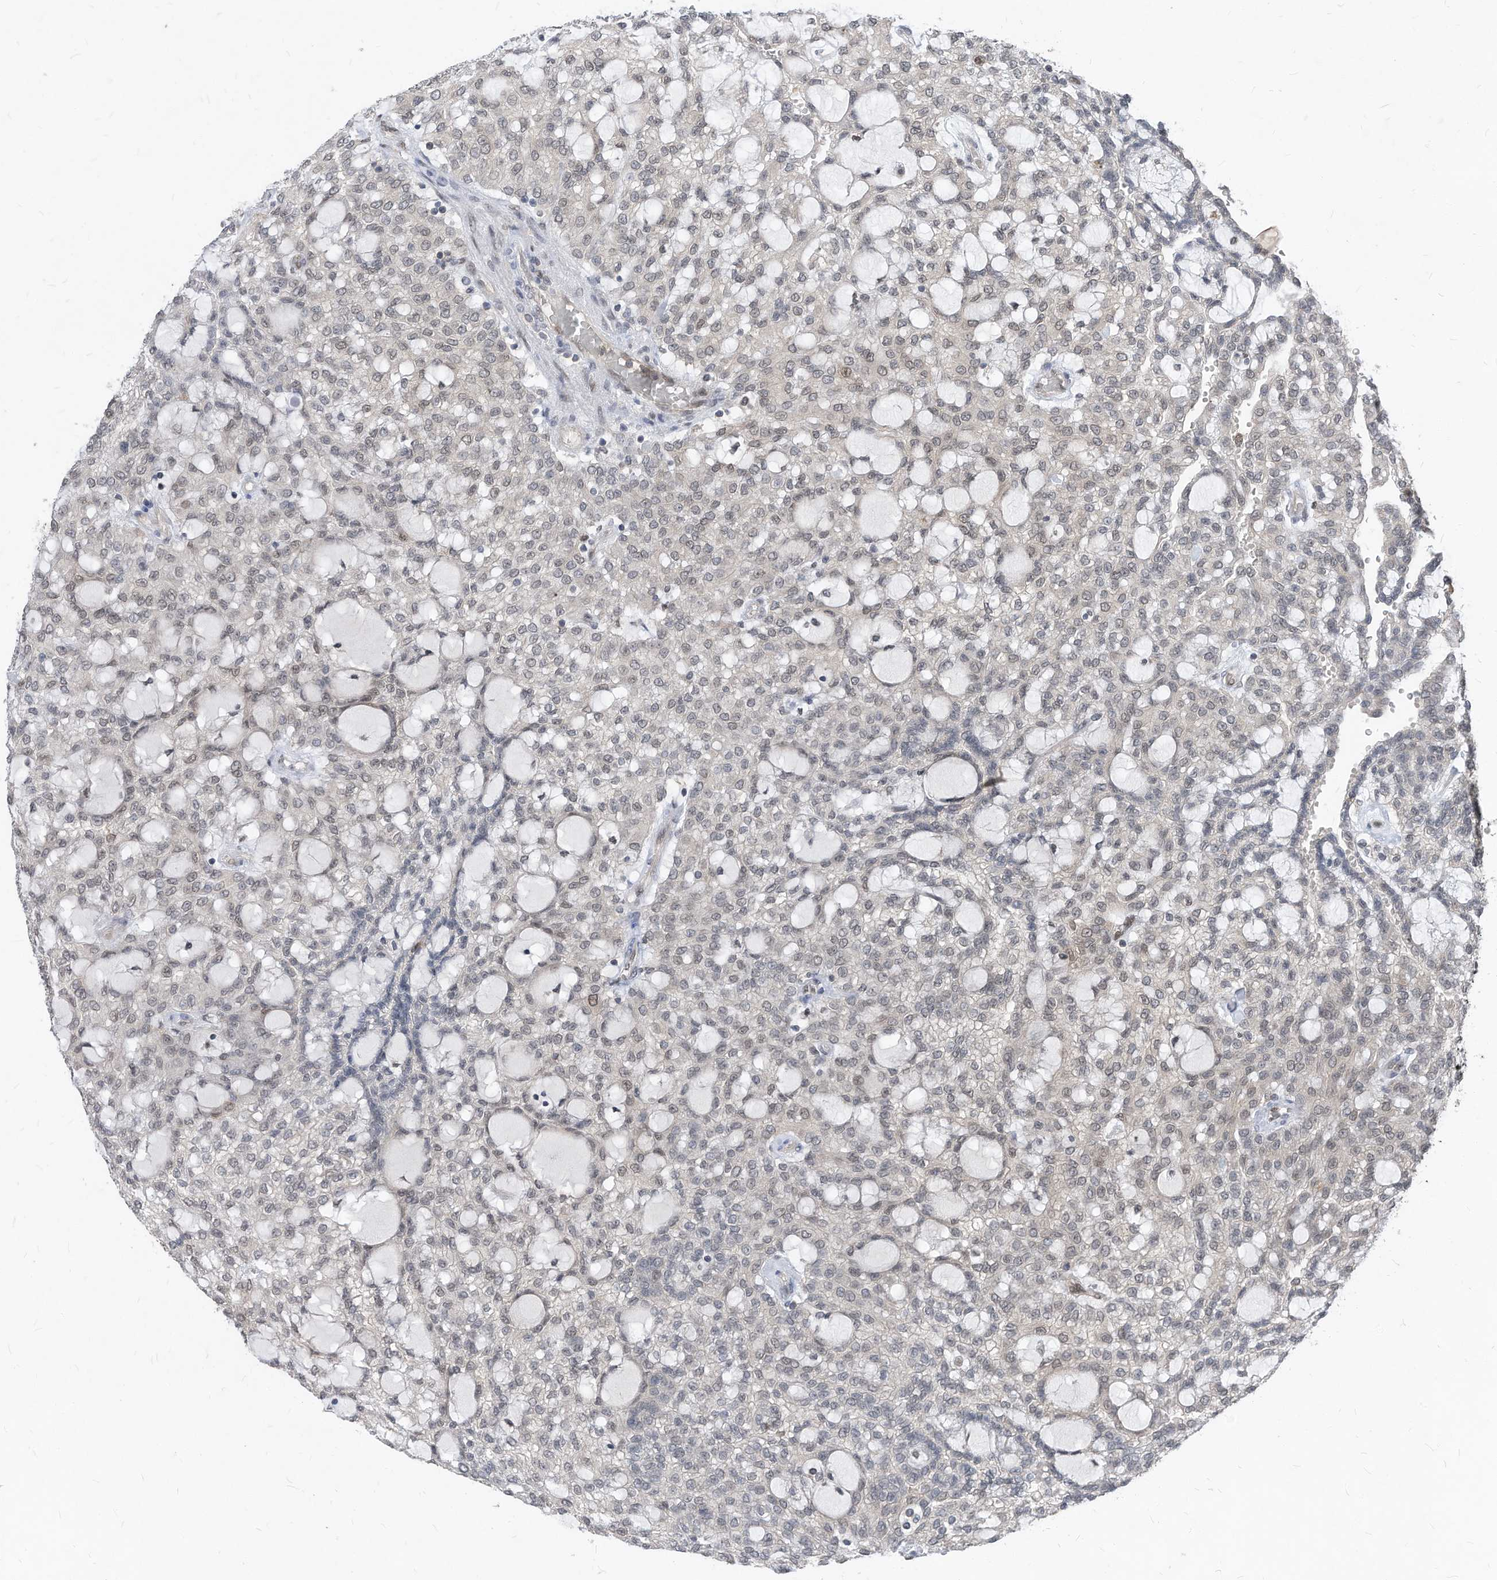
{"staining": {"intensity": "weak", "quantity": "<25%", "location": "nuclear"}, "tissue": "renal cancer", "cell_type": "Tumor cells", "image_type": "cancer", "snomed": [{"axis": "morphology", "description": "Adenocarcinoma, NOS"}, {"axis": "topography", "description": "Kidney"}], "caption": "Tumor cells show no significant expression in renal adenocarcinoma. The staining was performed using DAB (3,3'-diaminobenzidine) to visualize the protein expression in brown, while the nuclei were stained in blue with hematoxylin (Magnification: 20x).", "gene": "KPNB1", "patient": {"sex": "male", "age": 63}}